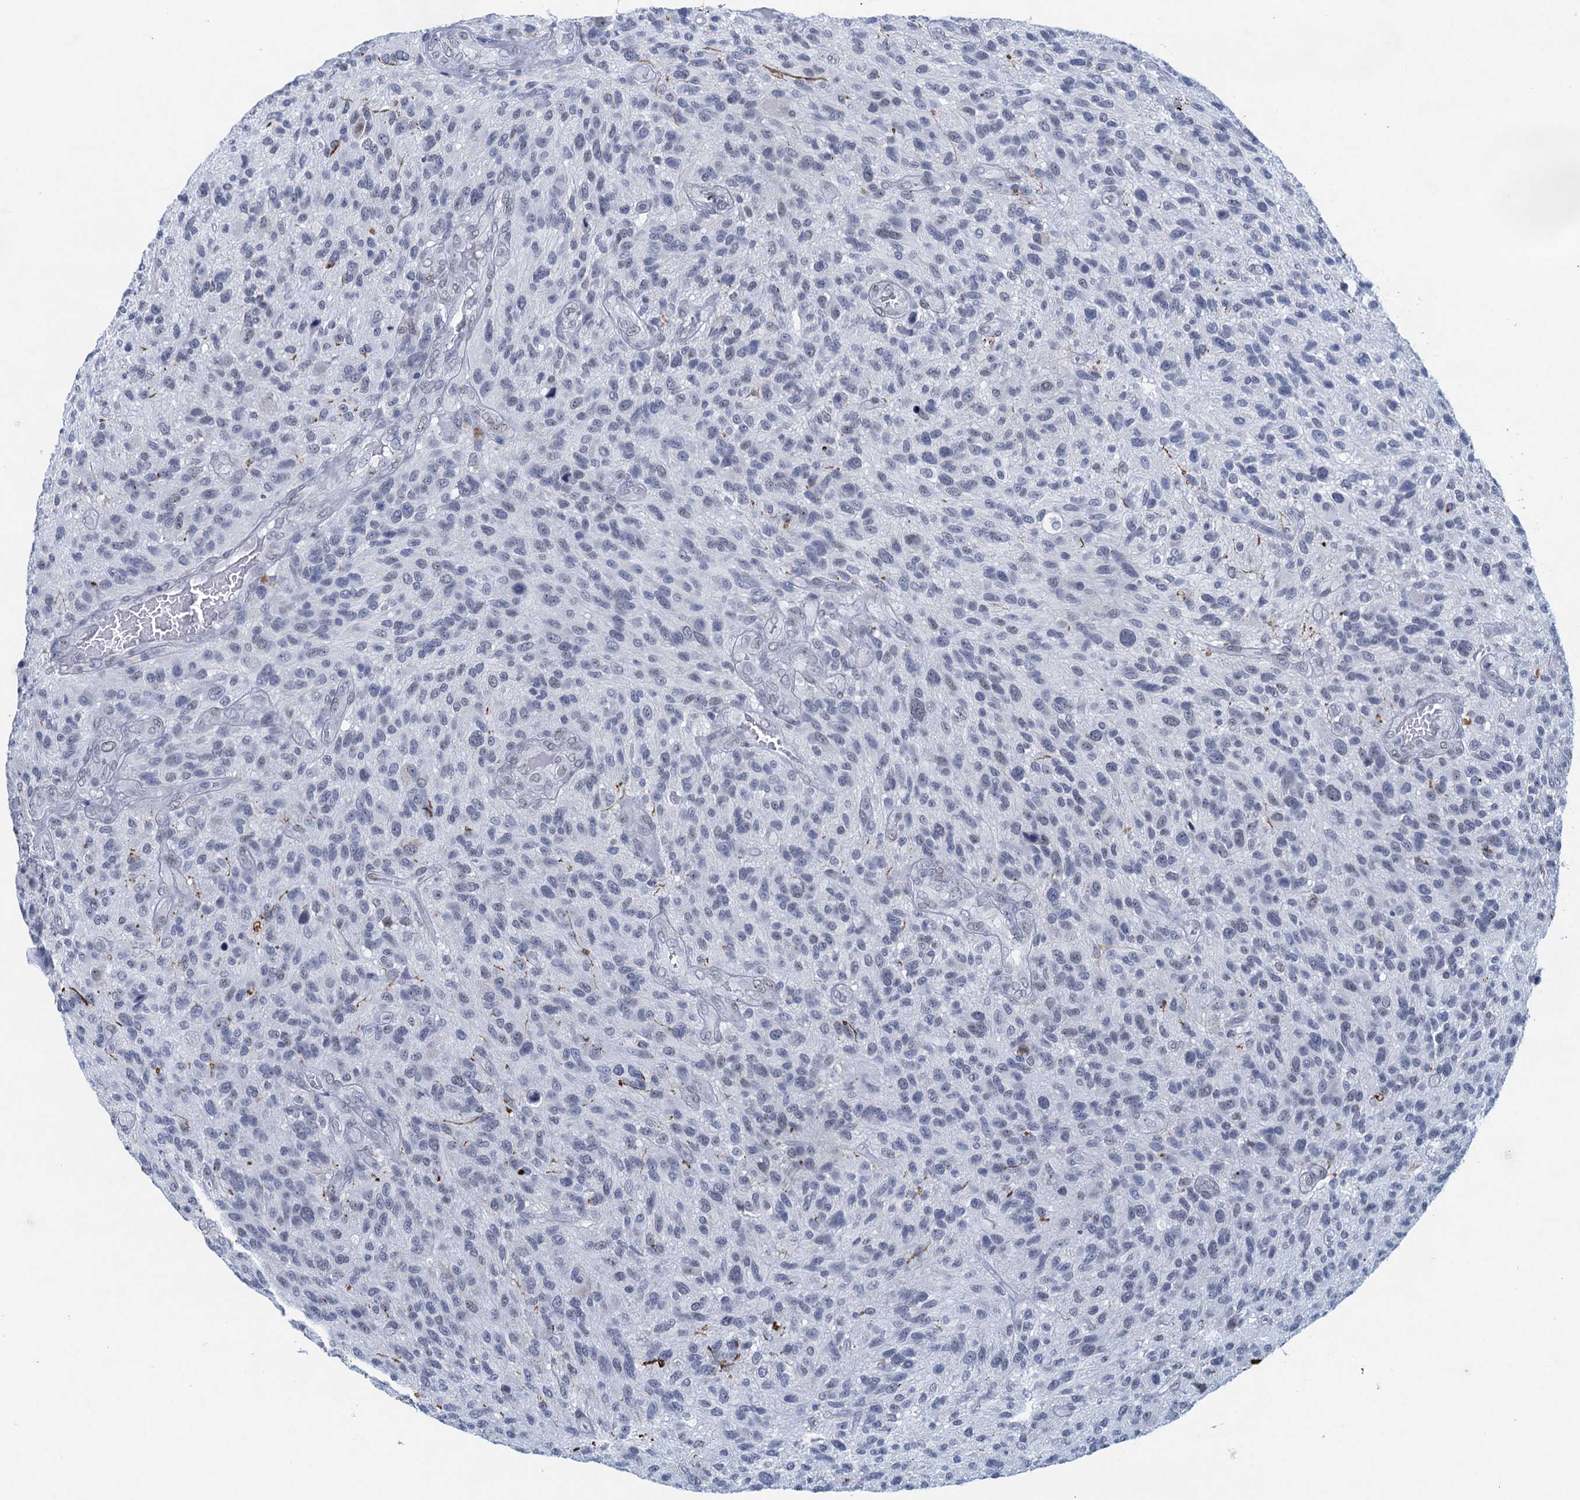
{"staining": {"intensity": "negative", "quantity": "none", "location": "none"}, "tissue": "glioma", "cell_type": "Tumor cells", "image_type": "cancer", "snomed": [{"axis": "morphology", "description": "Glioma, malignant, High grade"}, {"axis": "topography", "description": "Brain"}], "caption": "Immunohistochemistry (IHC) micrograph of human glioma stained for a protein (brown), which demonstrates no expression in tumor cells.", "gene": "HAPSTR1", "patient": {"sex": "male", "age": 47}}